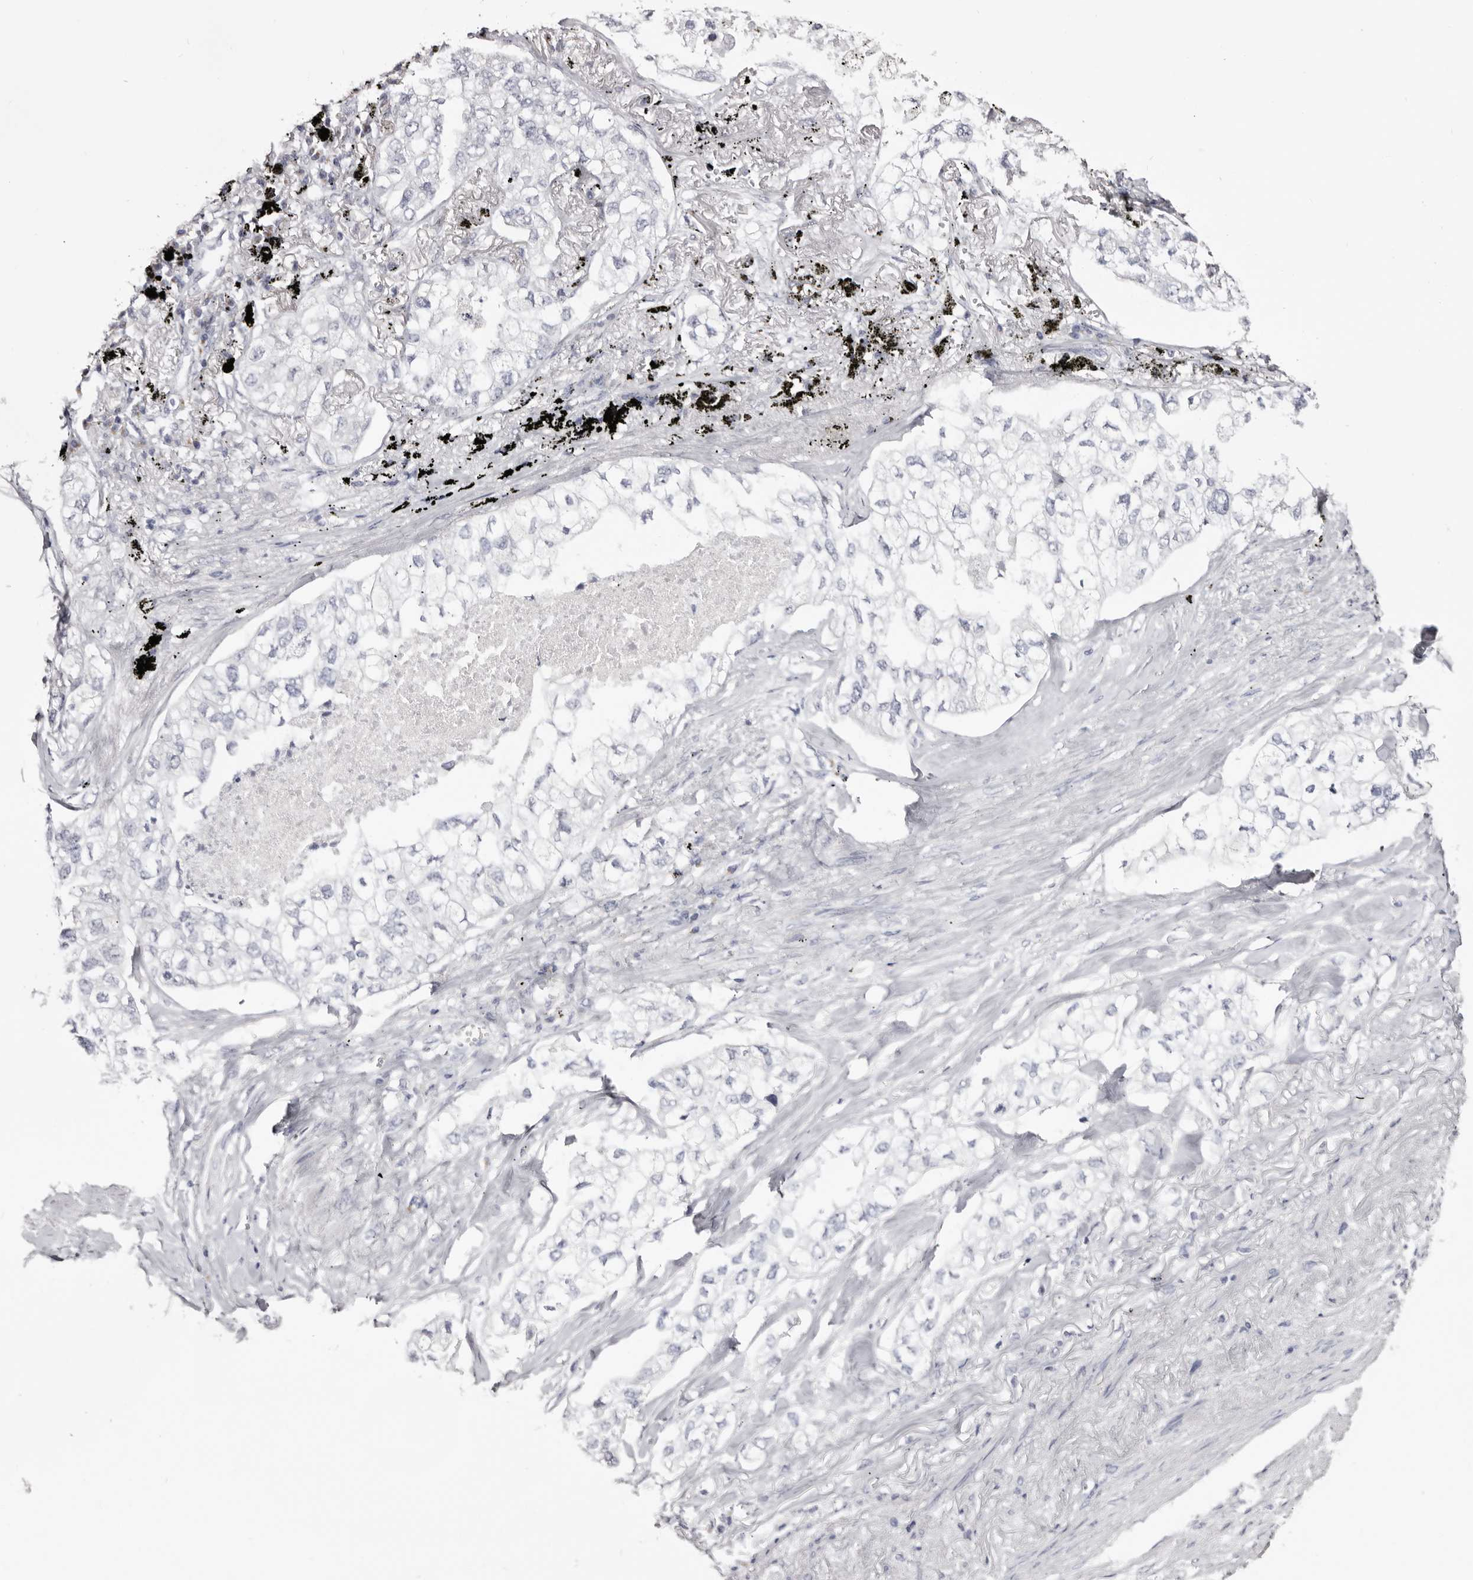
{"staining": {"intensity": "negative", "quantity": "none", "location": "none"}, "tissue": "lung cancer", "cell_type": "Tumor cells", "image_type": "cancer", "snomed": [{"axis": "morphology", "description": "Adenocarcinoma, NOS"}, {"axis": "topography", "description": "Lung"}], "caption": "Micrograph shows no protein staining in tumor cells of lung cancer tissue. (DAB (3,3'-diaminobenzidine) immunohistochemistry visualized using brightfield microscopy, high magnification).", "gene": "CASQ1", "patient": {"sex": "male", "age": 65}}